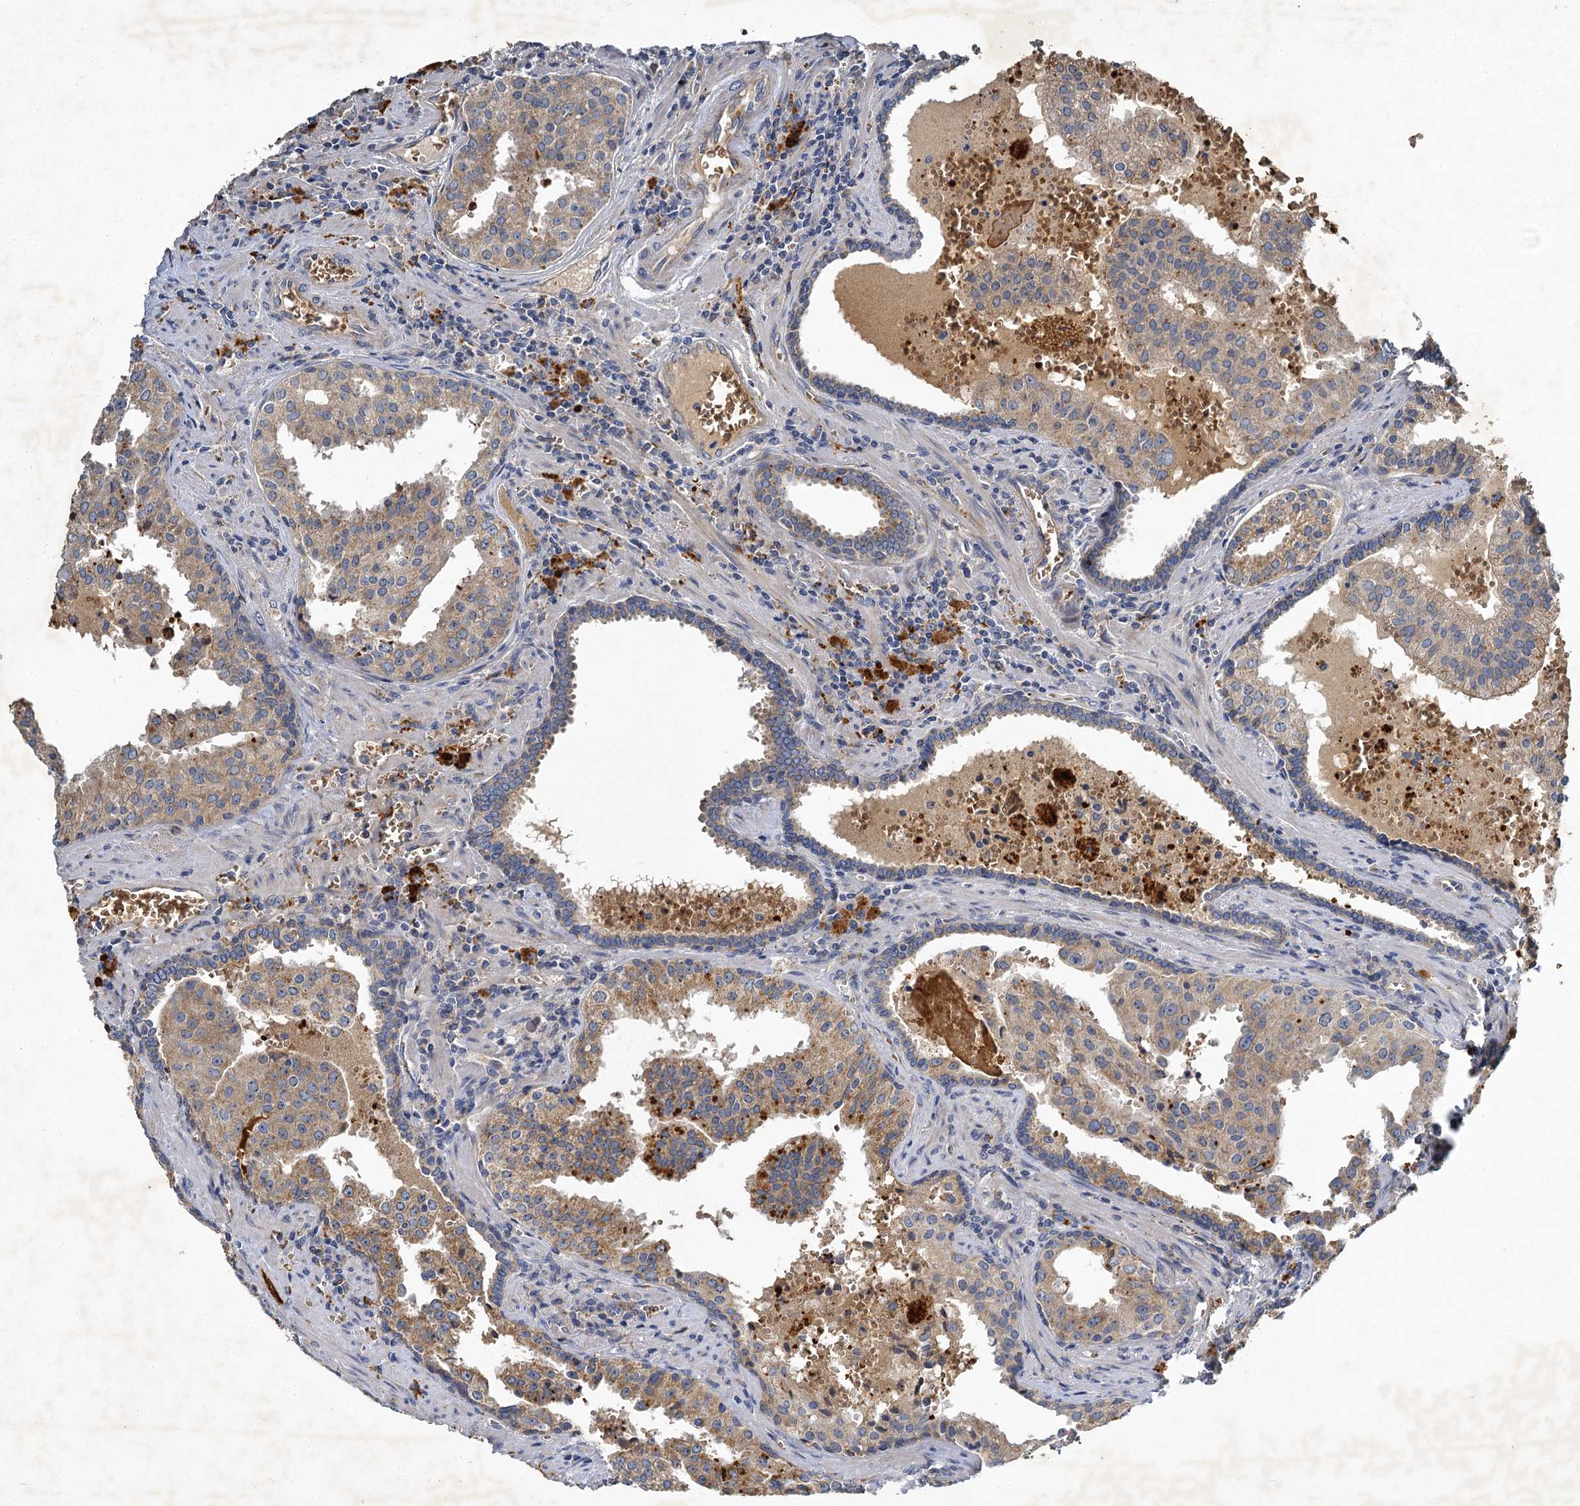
{"staining": {"intensity": "moderate", "quantity": ">75%", "location": "cytoplasmic/membranous"}, "tissue": "prostate cancer", "cell_type": "Tumor cells", "image_type": "cancer", "snomed": [{"axis": "morphology", "description": "Adenocarcinoma, High grade"}, {"axis": "topography", "description": "Prostate"}], "caption": "Moderate cytoplasmic/membranous positivity is appreciated in approximately >75% of tumor cells in prostate high-grade adenocarcinoma.", "gene": "BCS1L", "patient": {"sex": "male", "age": 68}}